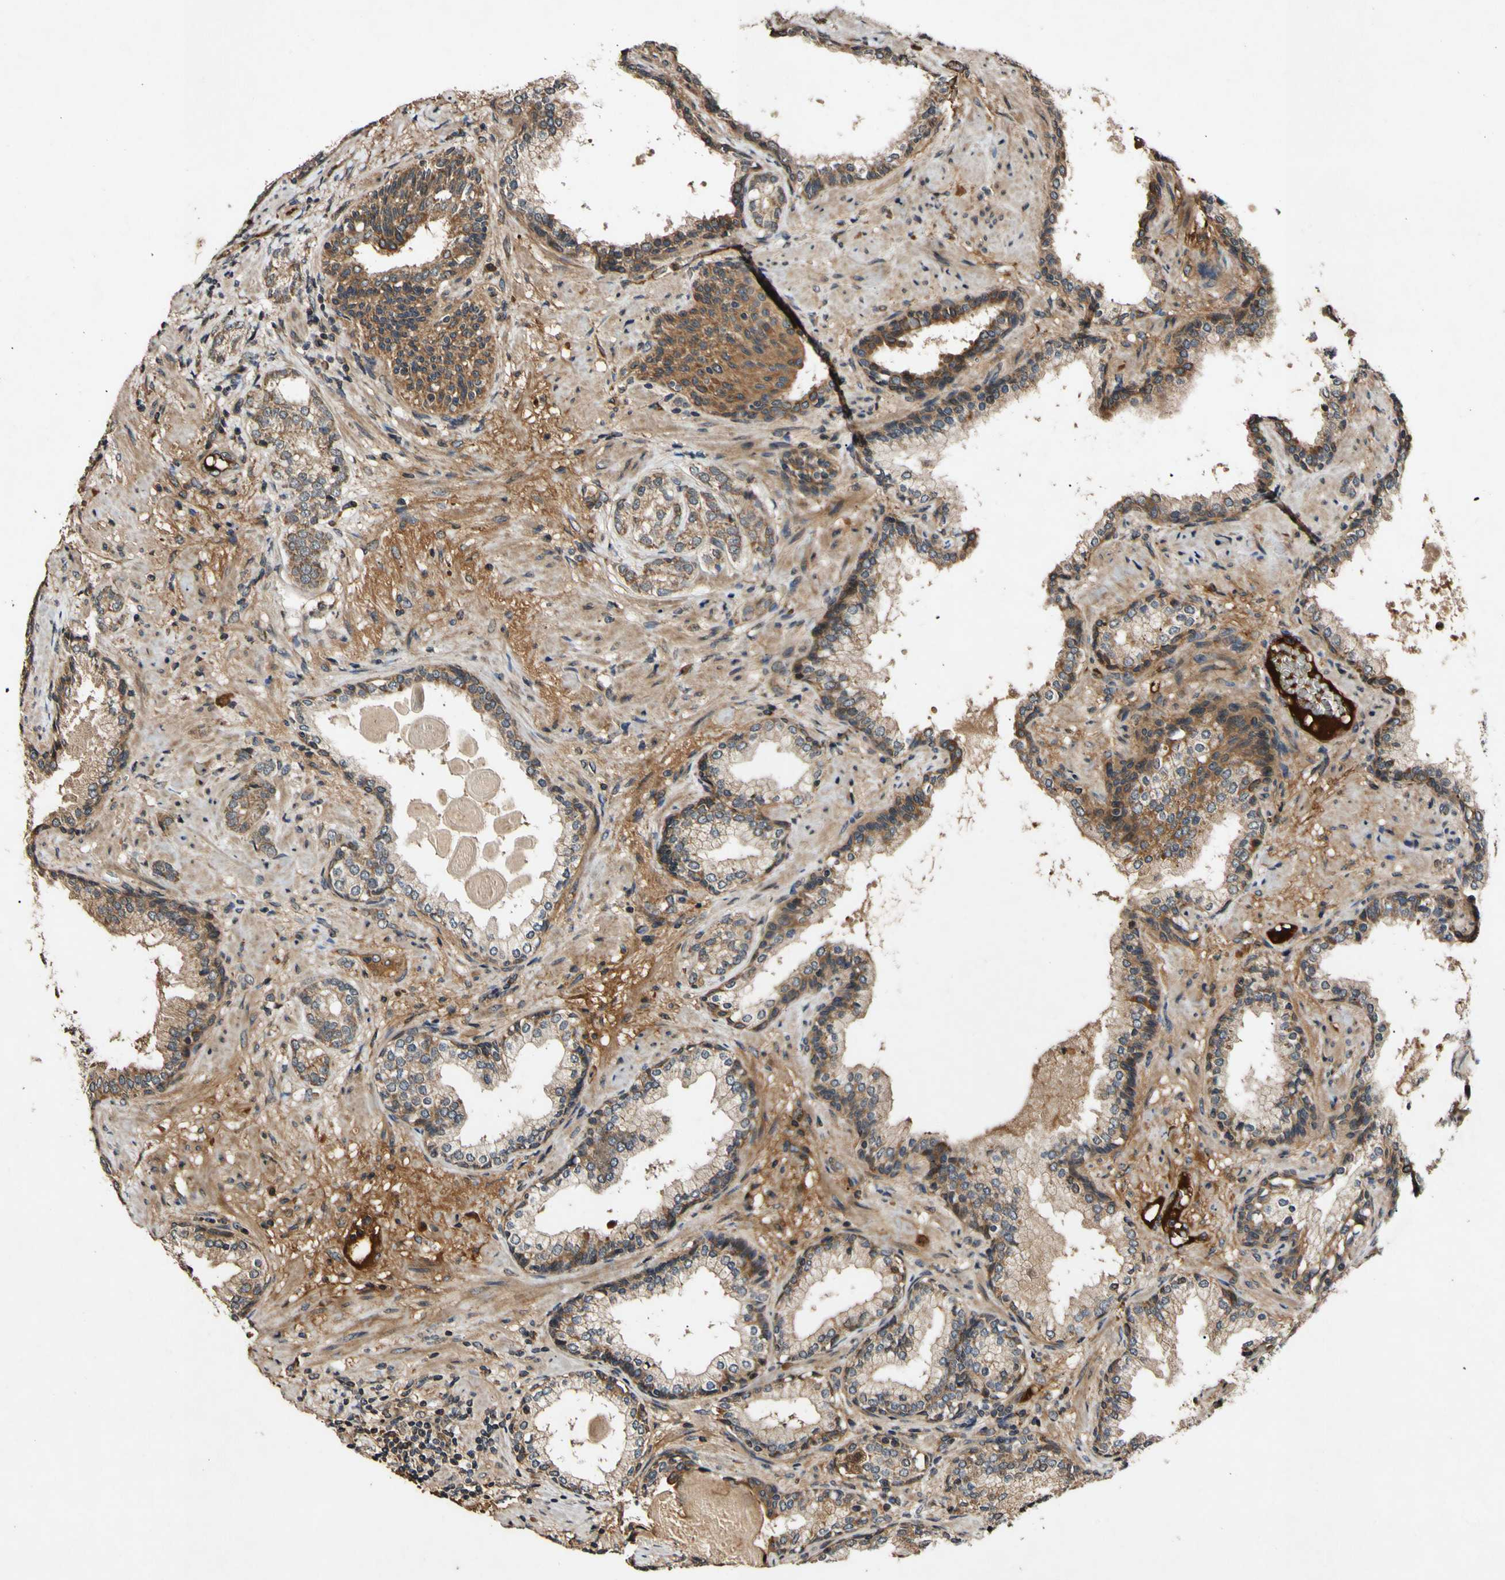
{"staining": {"intensity": "moderate", "quantity": ">75%", "location": "cytoplasmic/membranous"}, "tissue": "prostate cancer", "cell_type": "Tumor cells", "image_type": "cancer", "snomed": [{"axis": "morphology", "description": "Adenocarcinoma, High grade"}, {"axis": "topography", "description": "Prostate"}], "caption": "Prostate cancer (high-grade adenocarcinoma) stained with DAB immunohistochemistry (IHC) shows medium levels of moderate cytoplasmic/membranous expression in about >75% of tumor cells.", "gene": "PLAT", "patient": {"sex": "male", "age": 61}}